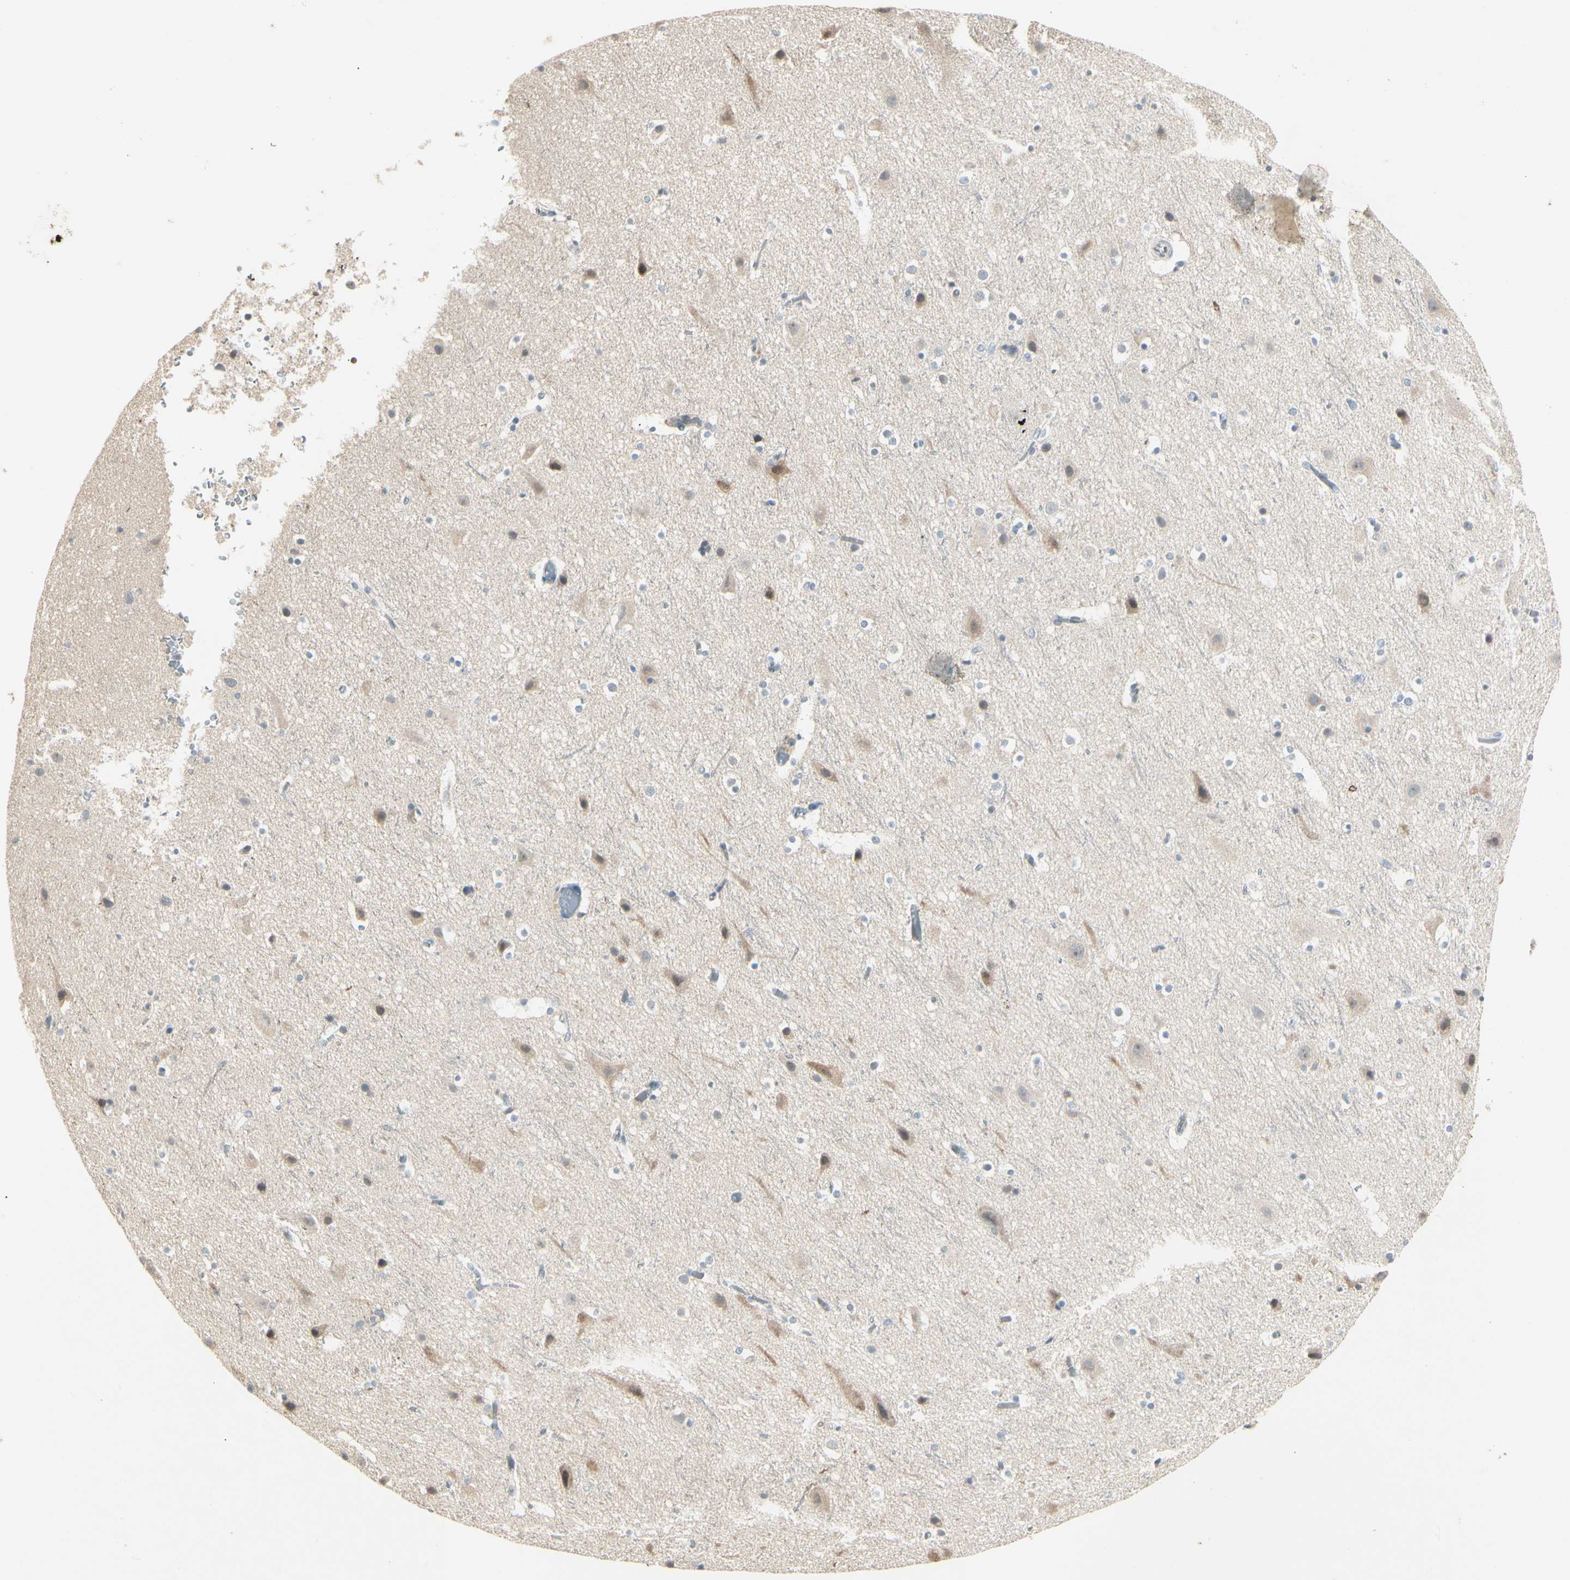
{"staining": {"intensity": "weak", "quantity": ">75%", "location": "cytoplasmic/membranous"}, "tissue": "cerebral cortex", "cell_type": "Endothelial cells", "image_type": "normal", "snomed": [{"axis": "morphology", "description": "Normal tissue, NOS"}, {"axis": "topography", "description": "Cerebral cortex"}], "caption": "Immunohistochemistry image of unremarkable cerebral cortex stained for a protein (brown), which shows low levels of weak cytoplasmic/membranous expression in about >75% of endothelial cells.", "gene": "SKIL", "patient": {"sex": "male", "age": 45}}